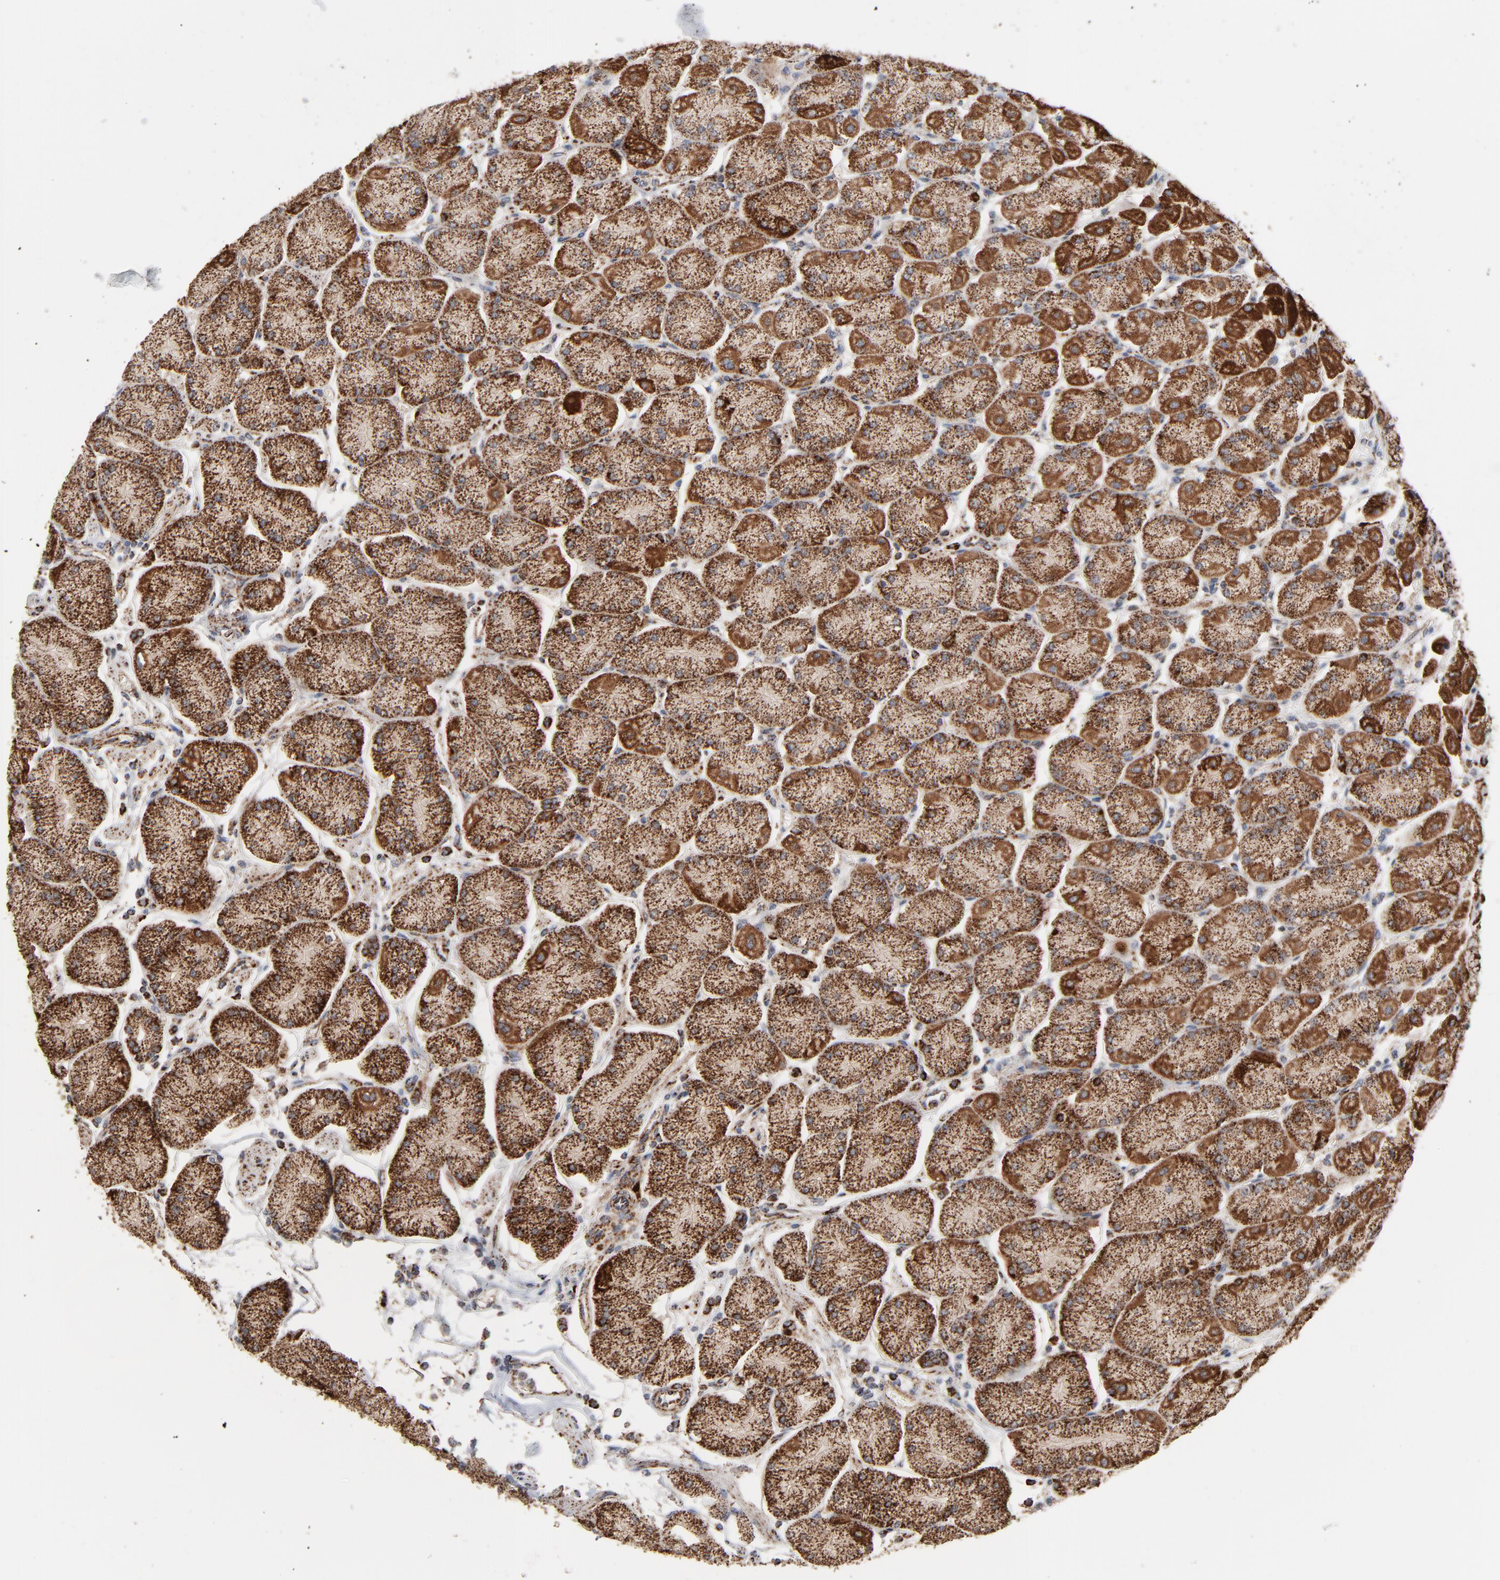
{"staining": {"intensity": "strong", "quantity": ">75%", "location": "cytoplasmic/membranous"}, "tissue": "stomach", "cell_type": "Glandular cells", "image_type": "normal", "snomed": [{"axis": "morphology", "description": "Normal tissue, NOS"}, {"axis": "topography", "description": "Stomach, upper"}, {"axis": "topography", "description": "Stomach"}], "caption": "Immunohistochemistry (IHC) photomicrograph of benign human stomach stained for a protein (brown), which demonstrates high levels of strong cytoplasmic/membranous expression in approximately >75% of glandular cells.", "gene": "UQCRC1", "patient": {"sex": "male", "age": 76}}